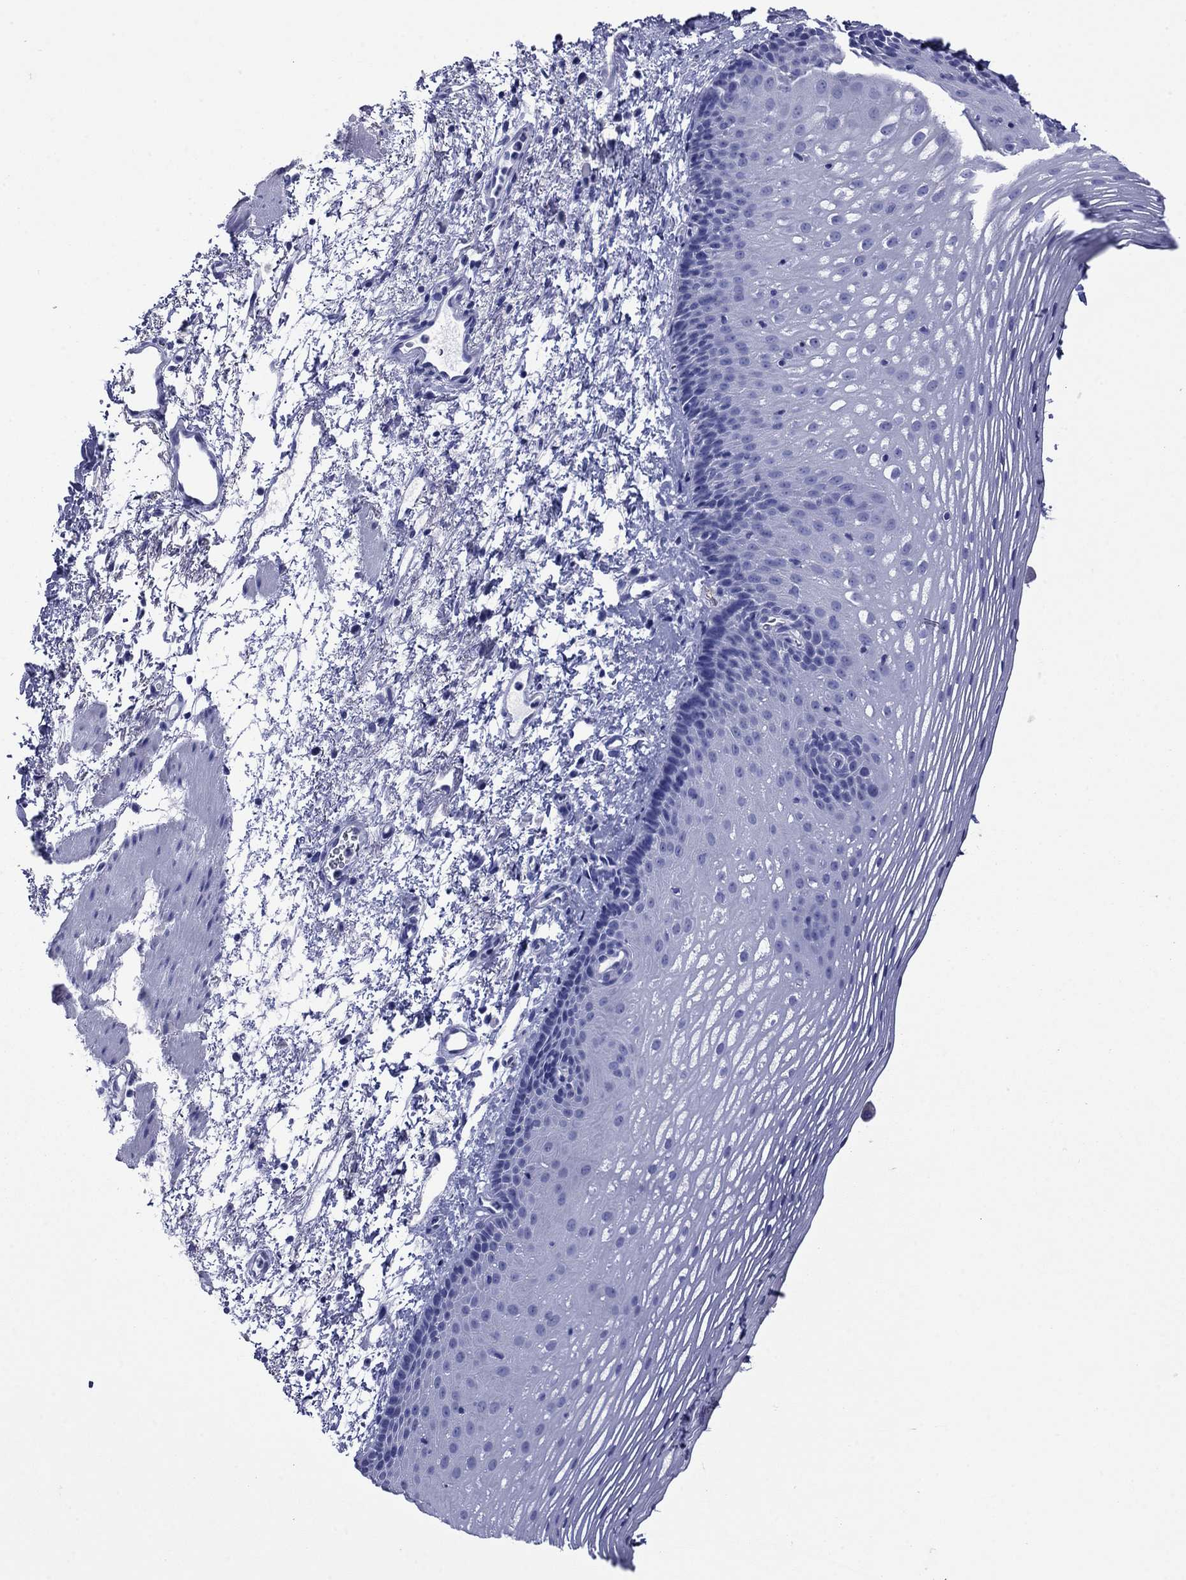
{"staining": {"intensity": "negative", "quantity": "none", "location": "none"}, "tissue": "esophagus", "cell_type": "Squamous epithelial cells", "image_type": "normal", "snomed": [{"axis": "morphology", "description": "Normal tissue, NOS"}, {"axis": "topography", "description": "Esophagus"}], "caption": "A histopathology image of esophagus stained for a protein exhibits no brown staining in squamous epithelial cells. The staining was performed using DAB to visualize the protein expression in brown, while the nuclei were stained in blue with hematoxylin (Magnification: 20x).", "gene": "ROM1", "patient": {"sex": "male", "age": 76}}